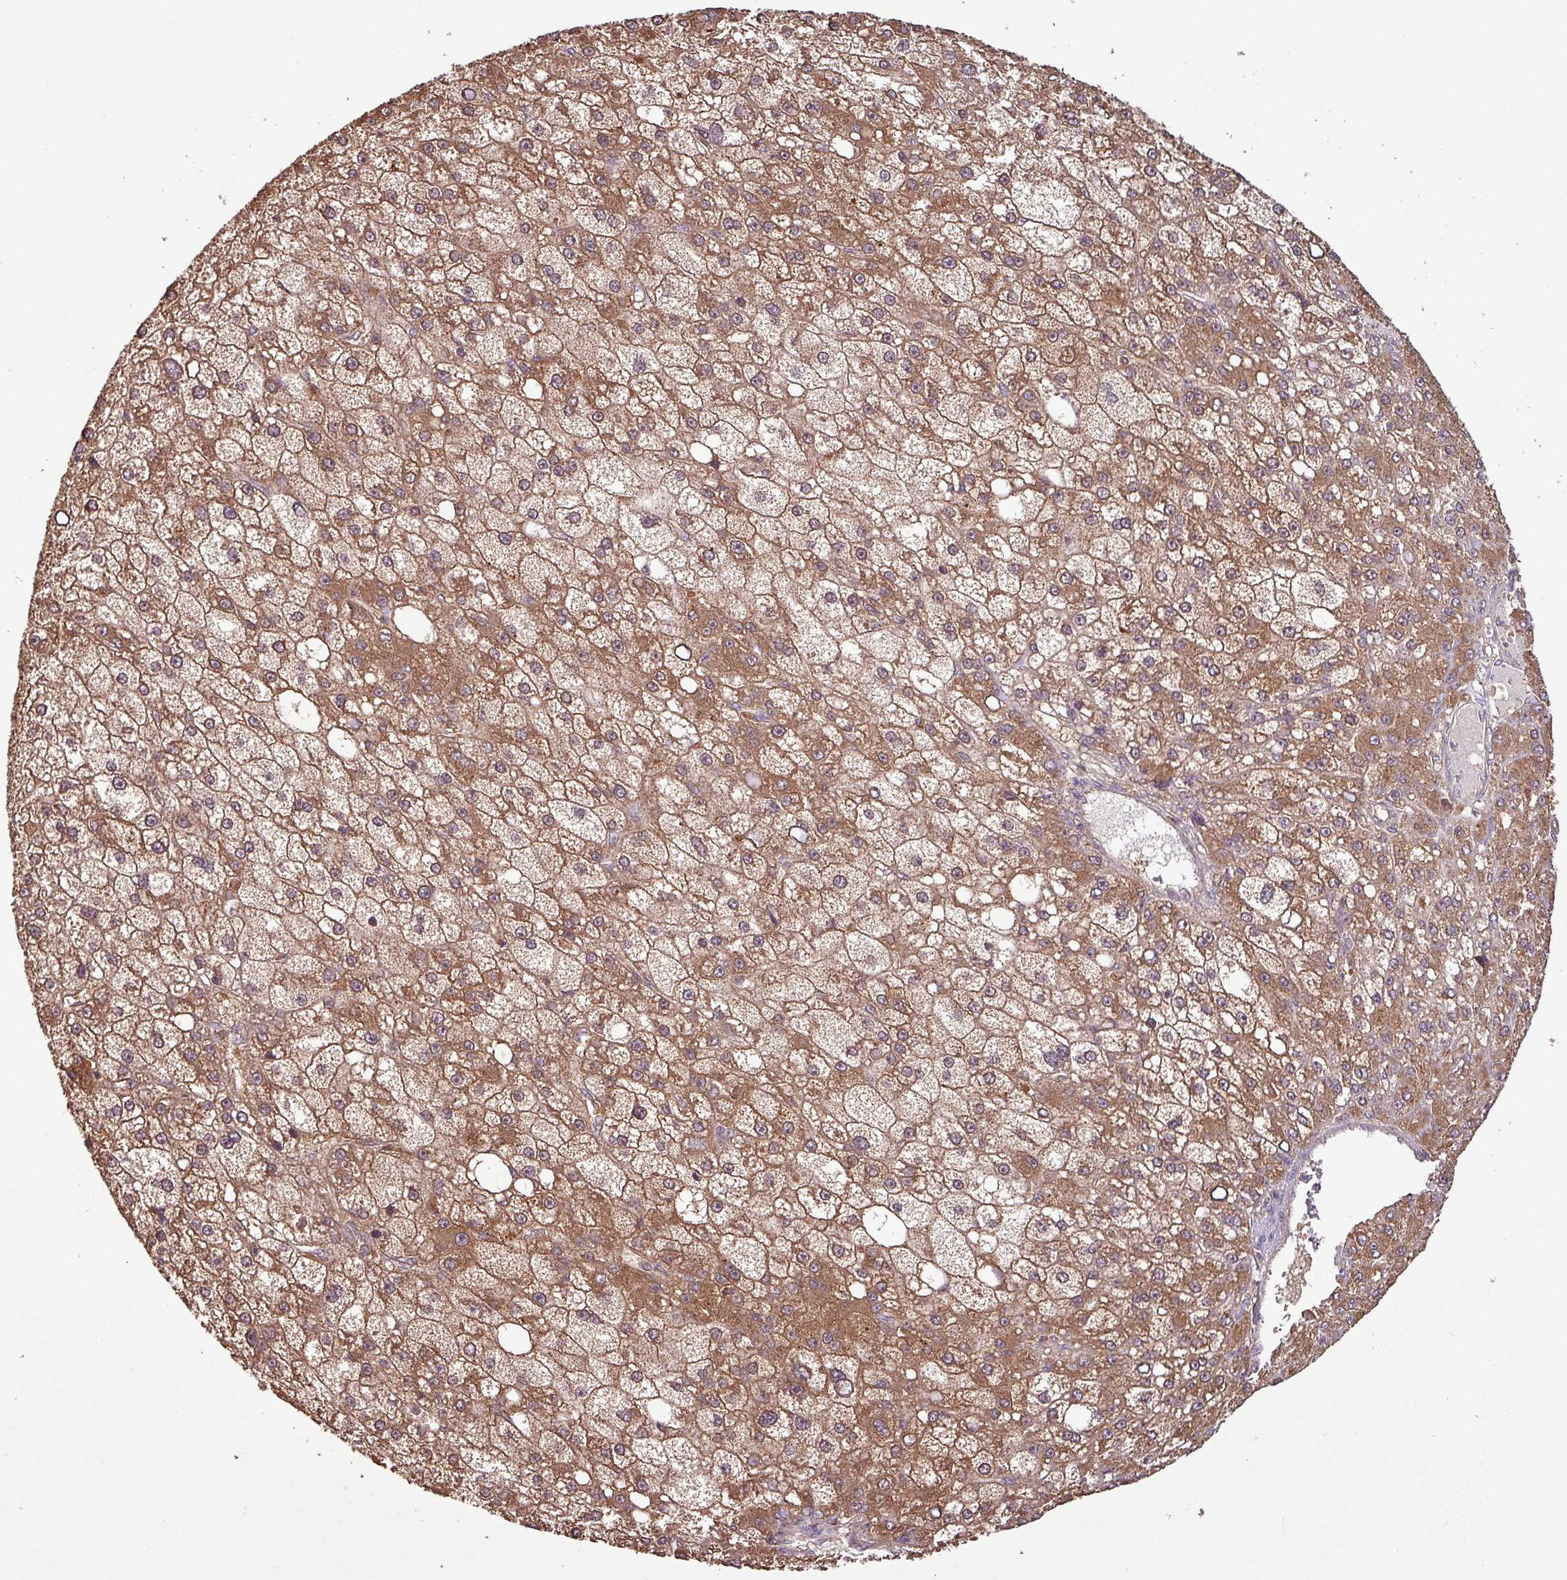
{"staining": {"intensity": "moderate", "quantity": ">75%", "location": "cytoplasmic/membranous"}, "tissue": "liver cancer", "cell_type": "Tumor cells", "image_type": "cancer", "snomed": [{"axis": "morphology", "description": "Carcinoma, Hepatocellular, NOS"}, {"axis": "topography", "description": "Liver"}], "caption": "Immunohistochemical staining of human hepatocellular carcinoma (liver) shows moderate cytoplasmic/membranous protein positivity in approximately >75% of tumor cells.", "gene": "NT5C3A", "patient": {"sex": "male", "age": 67}}